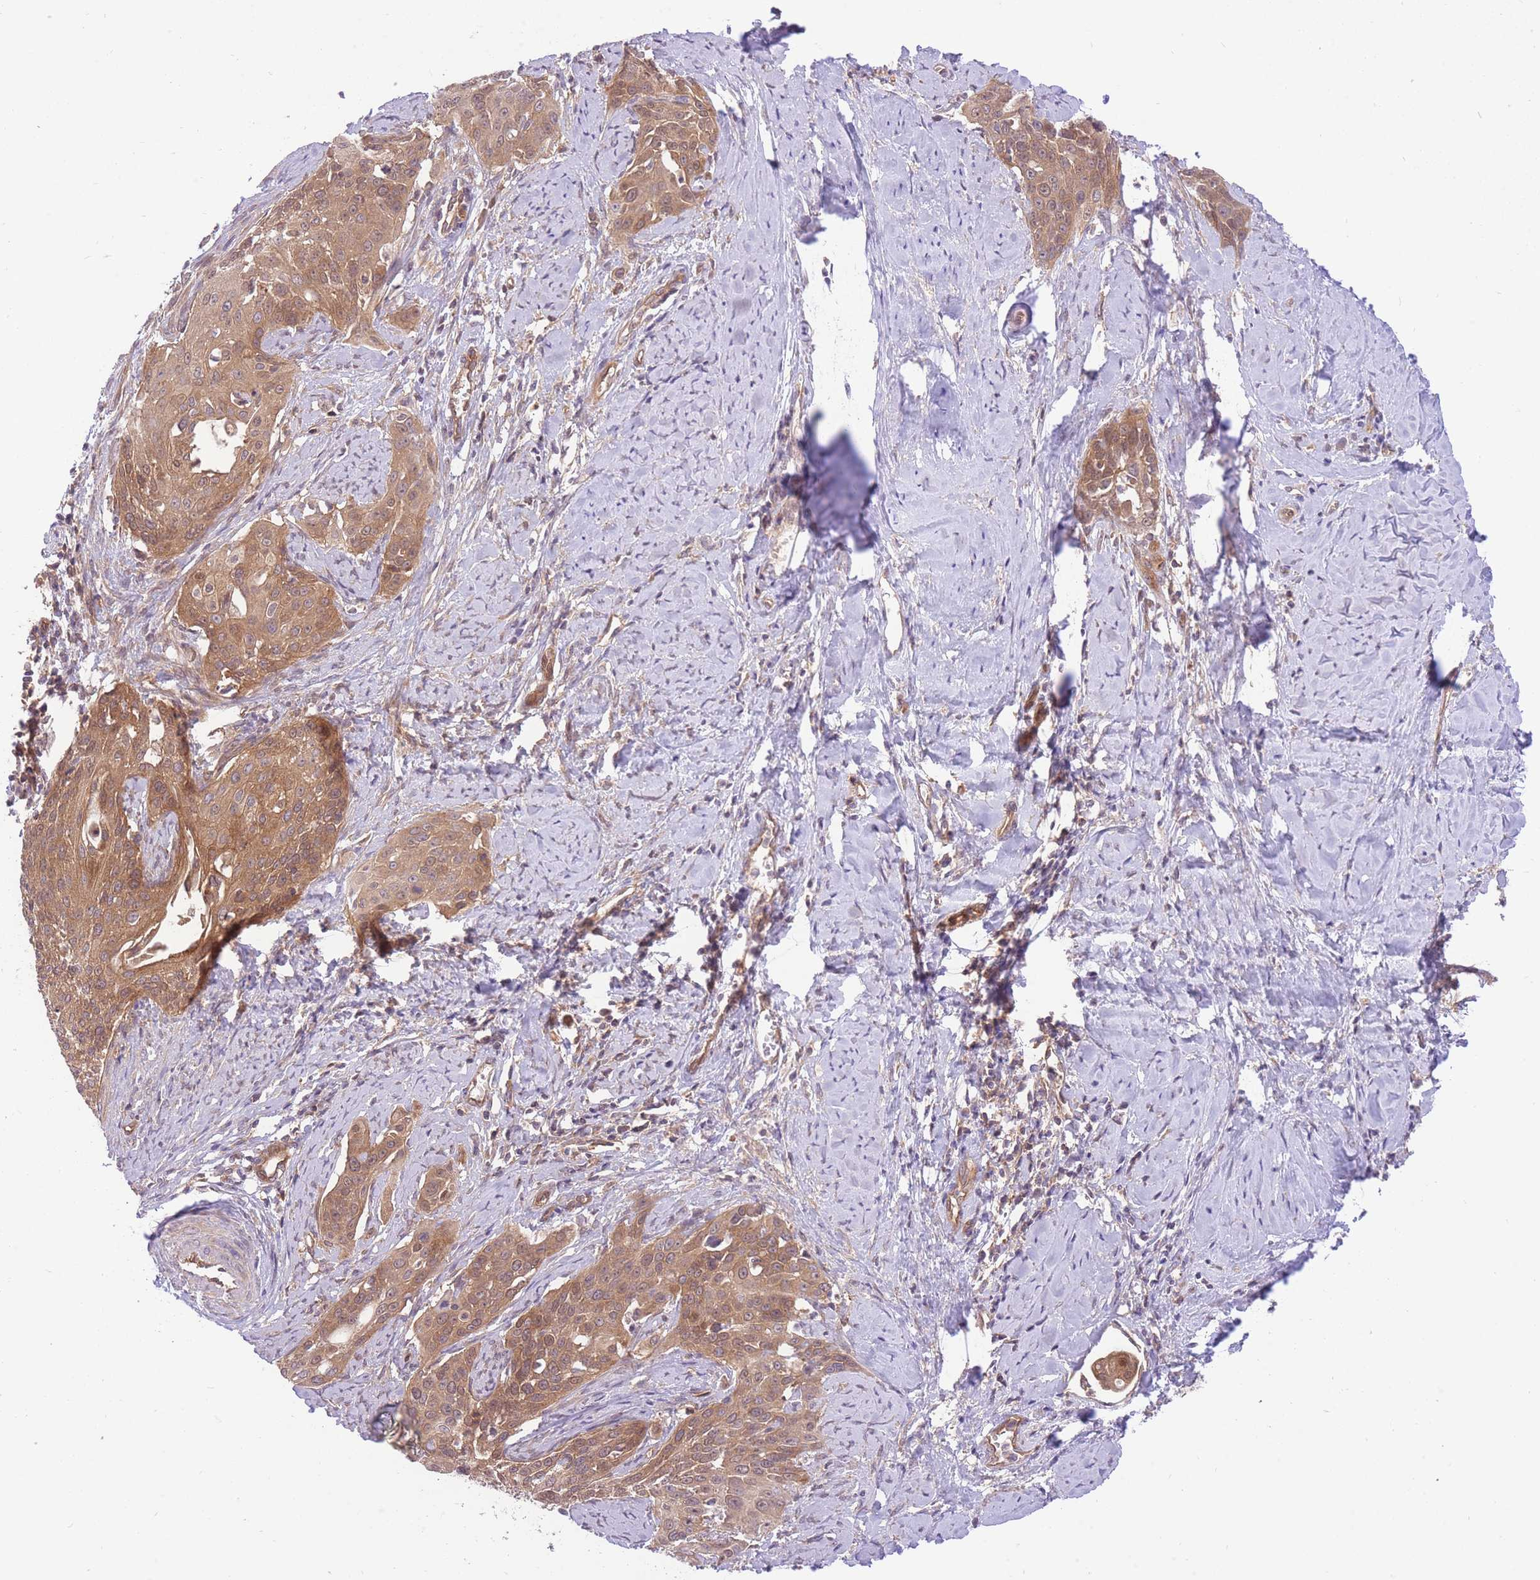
{"staining": {"intensity": "moderate", "quantity": ">75%", "location": "cytoplasmic/membranous,nuclear"}, "tissue": "cervical cancer", "cell_type": "Tumor cells", "image_type": "cancer", "snomed": [{"axis": "morphology", "description": "Squamous cell carcinoma, NOS"}, {"axis": "topography", "description": "Cervix"}], "caption": "High-power microscopy captured an immunohistochemistry image of cervical cancer (squamous cell carcinoma), revealing moderate cytoplasmic/membranous and nuclear positivity in about >75% of tumor cells.", "gene": "PREP", "patient": {"sex": "female", "age": 44}}